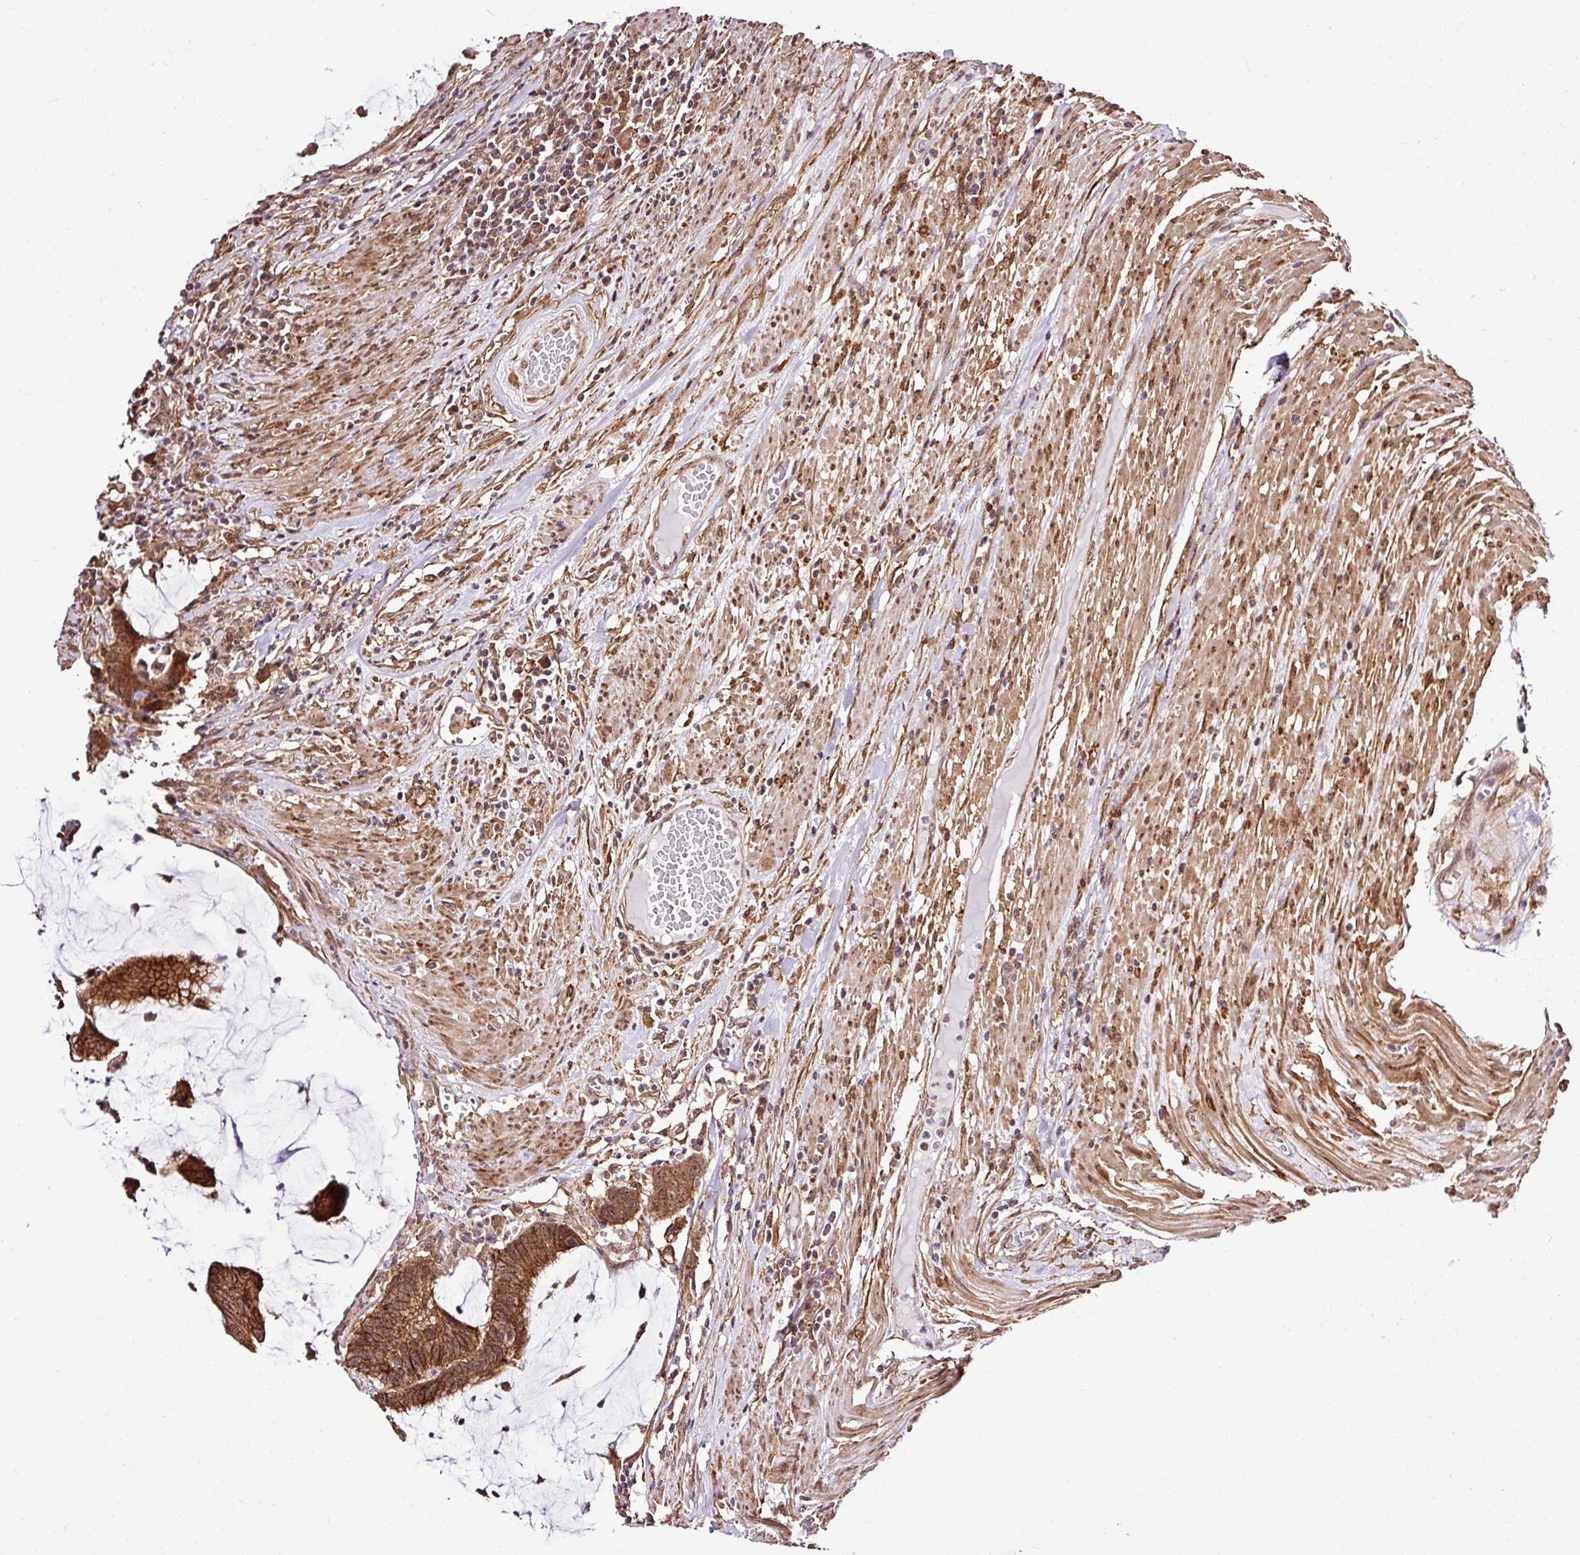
{"staining": {"intensity": "moderate", "quantity": ">75%", "location": "cytoplasmic/membranous,nuclear"}, "tissue": "colorectal cancer", "cell_type": "Tumor cells", "image_type": "cancer", "snomed": [{"axis": "morphology", "description": "Adenocarcinoma, NOS"}, {"axis": "topography", "description": "Rectum"}], "caption": "This photomicrograph reveals immunohistochemistry staining of adenocarcinoma (colorectal), with medium moderate cytoplasmic/membranous and nuclear staining in about >75% of tumor cells.", "gene": "FAM153A", "patient": {"sex": "female", "age": 77}}